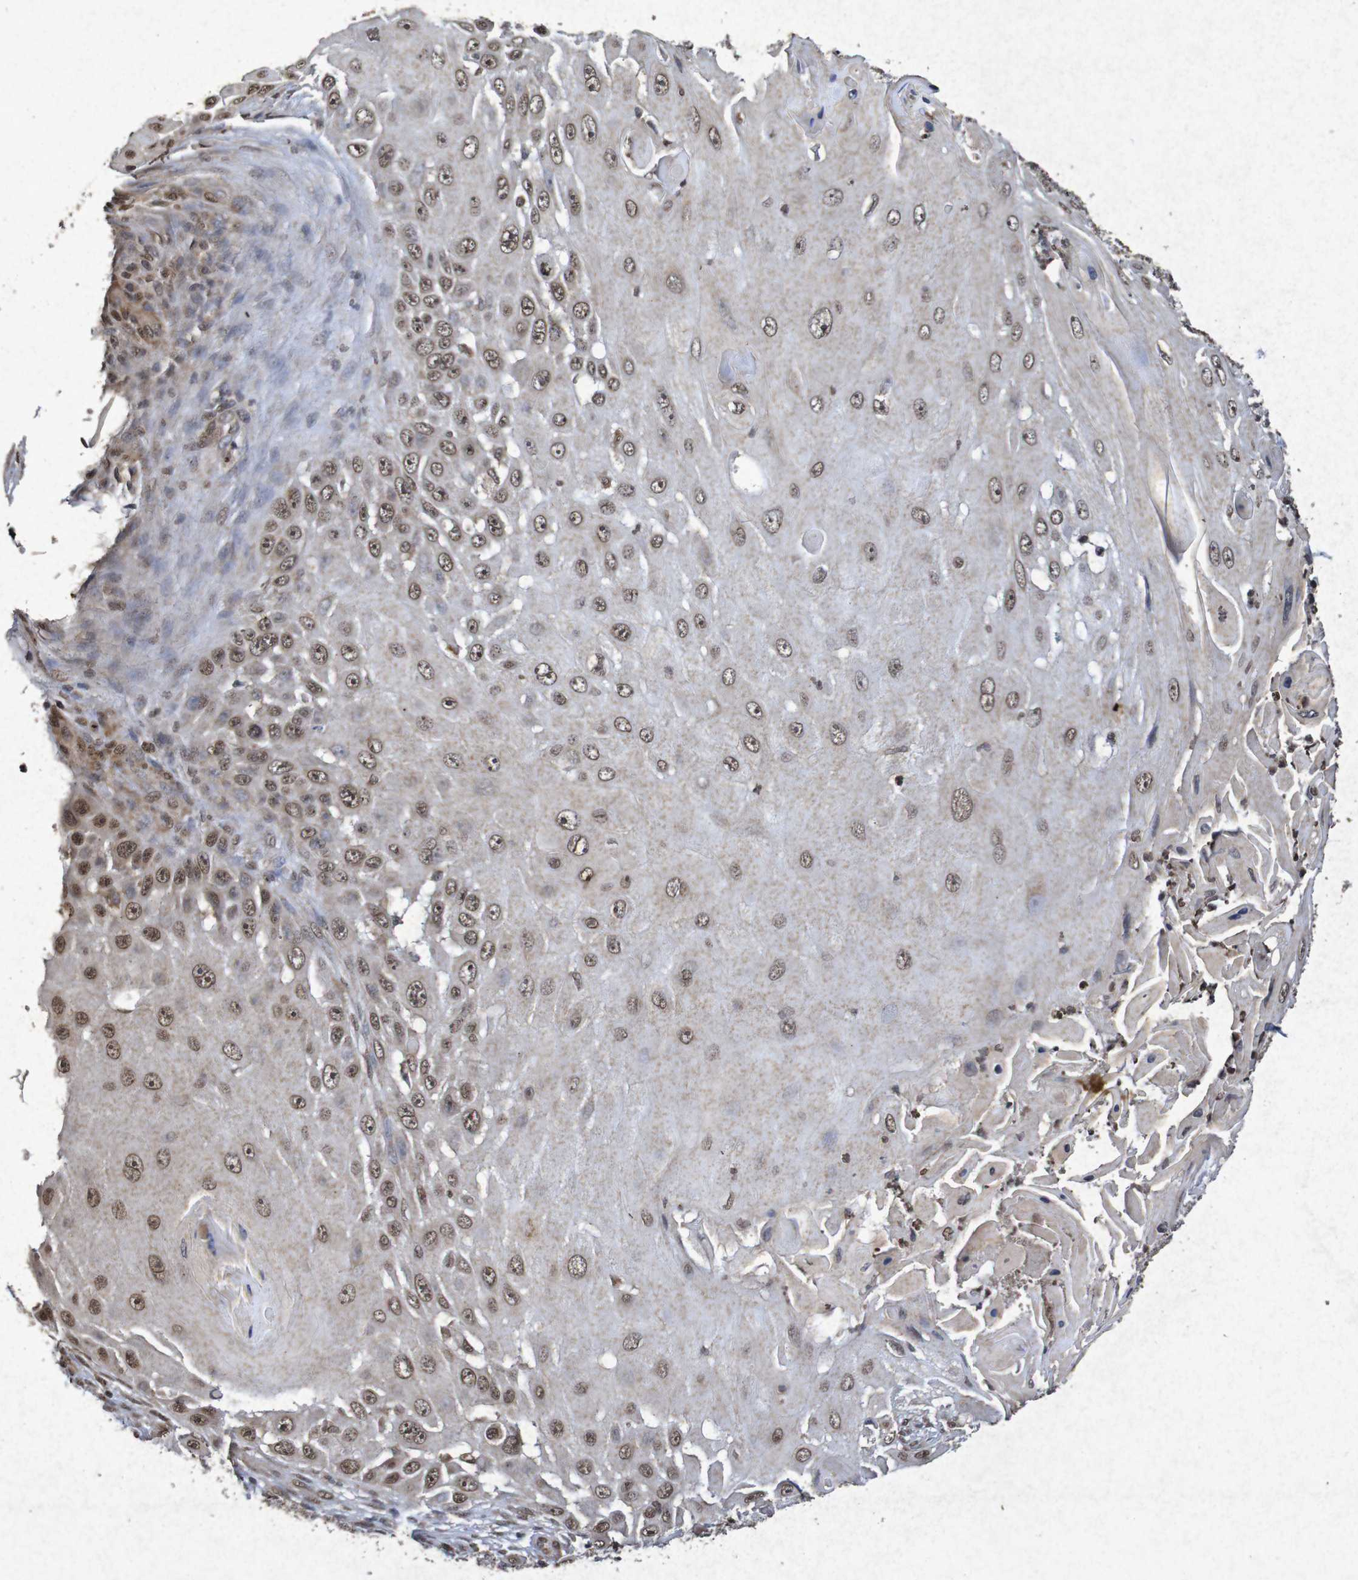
{"staining": {"intensity": "moderate", "quantity": ">75%", "location": "nuclear"}, "tissue": "skin cancer", "cell_type": "Tumor cells", "image_type": "cancer", "snomed": [{"axis": "morphology", "description": "Squamous cell carcinoma, NOS"}, {"axis": "topography", "description": "Skin"}], "caption": "IHC image of human skin squamous cell carcinoma stained for a protein (brown), which displays medium levels of moderate nuclear positivity in approximately >75% of tumor cells.", "gene": "GUCY1A2", "patient": {"sex": "female", "age": 44}}